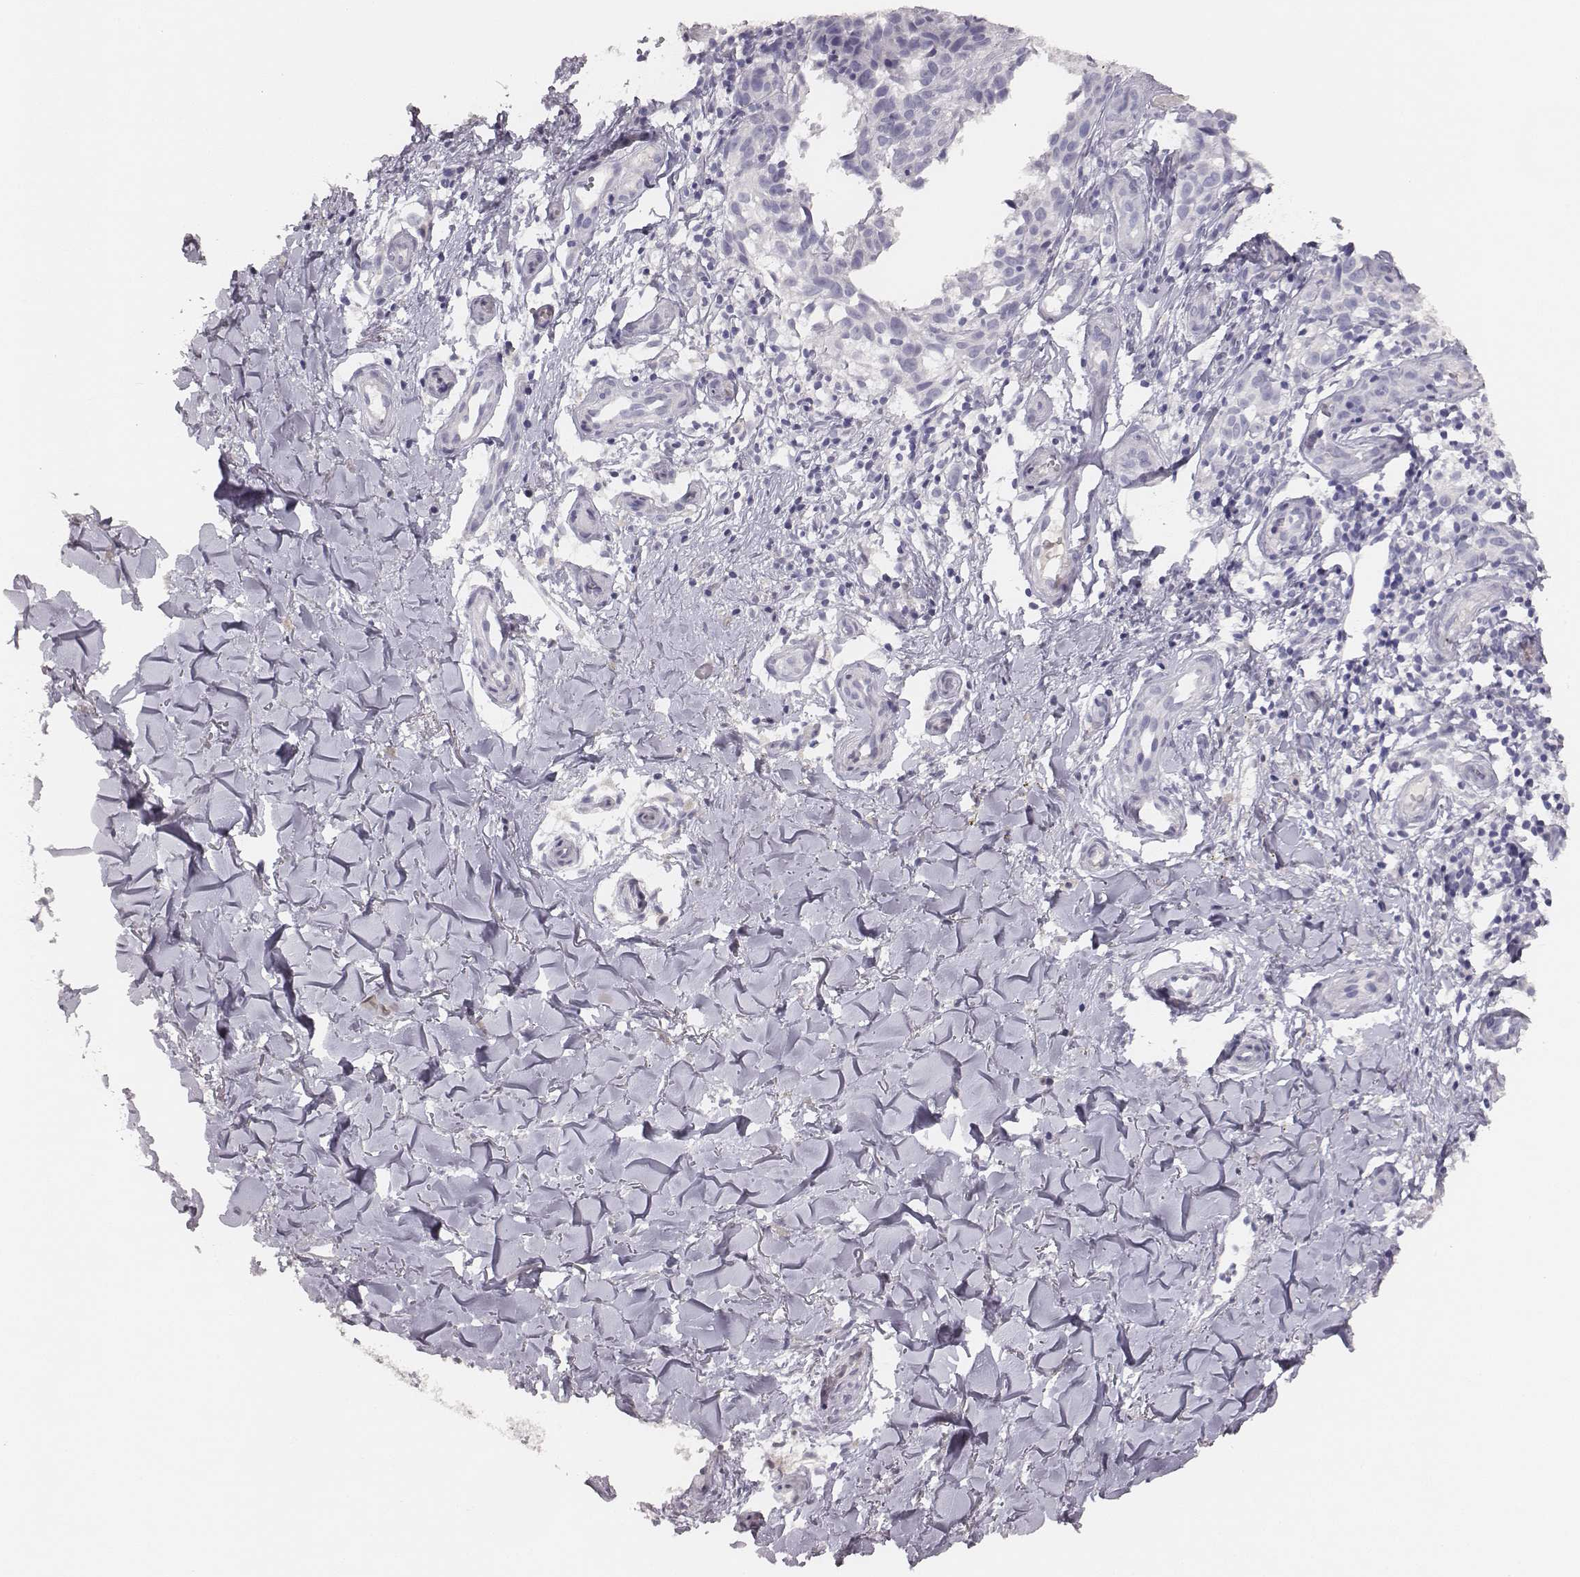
{"staining": {"intensity": "negative", "quantity": "none", "location": "none"}, "tissue": "melanoma", "cell_type": "Tumor cells", "image_type": "cancer", "snomed": [{"axis": "morphology", "description": "Malignant melanoma, NOS"}, {"axis": "topography", "description": "Skin"}], "caption": "The image demonstrates no staining of tumor cells in malignant melanoma. (DAB (3,3'-diaminobenzidine) immunohistochemistry (IHC) visualized using brightfield microscopy, high magnification).", "gene": "MYH6", "patient": {"sex": "female", "age": 53}}